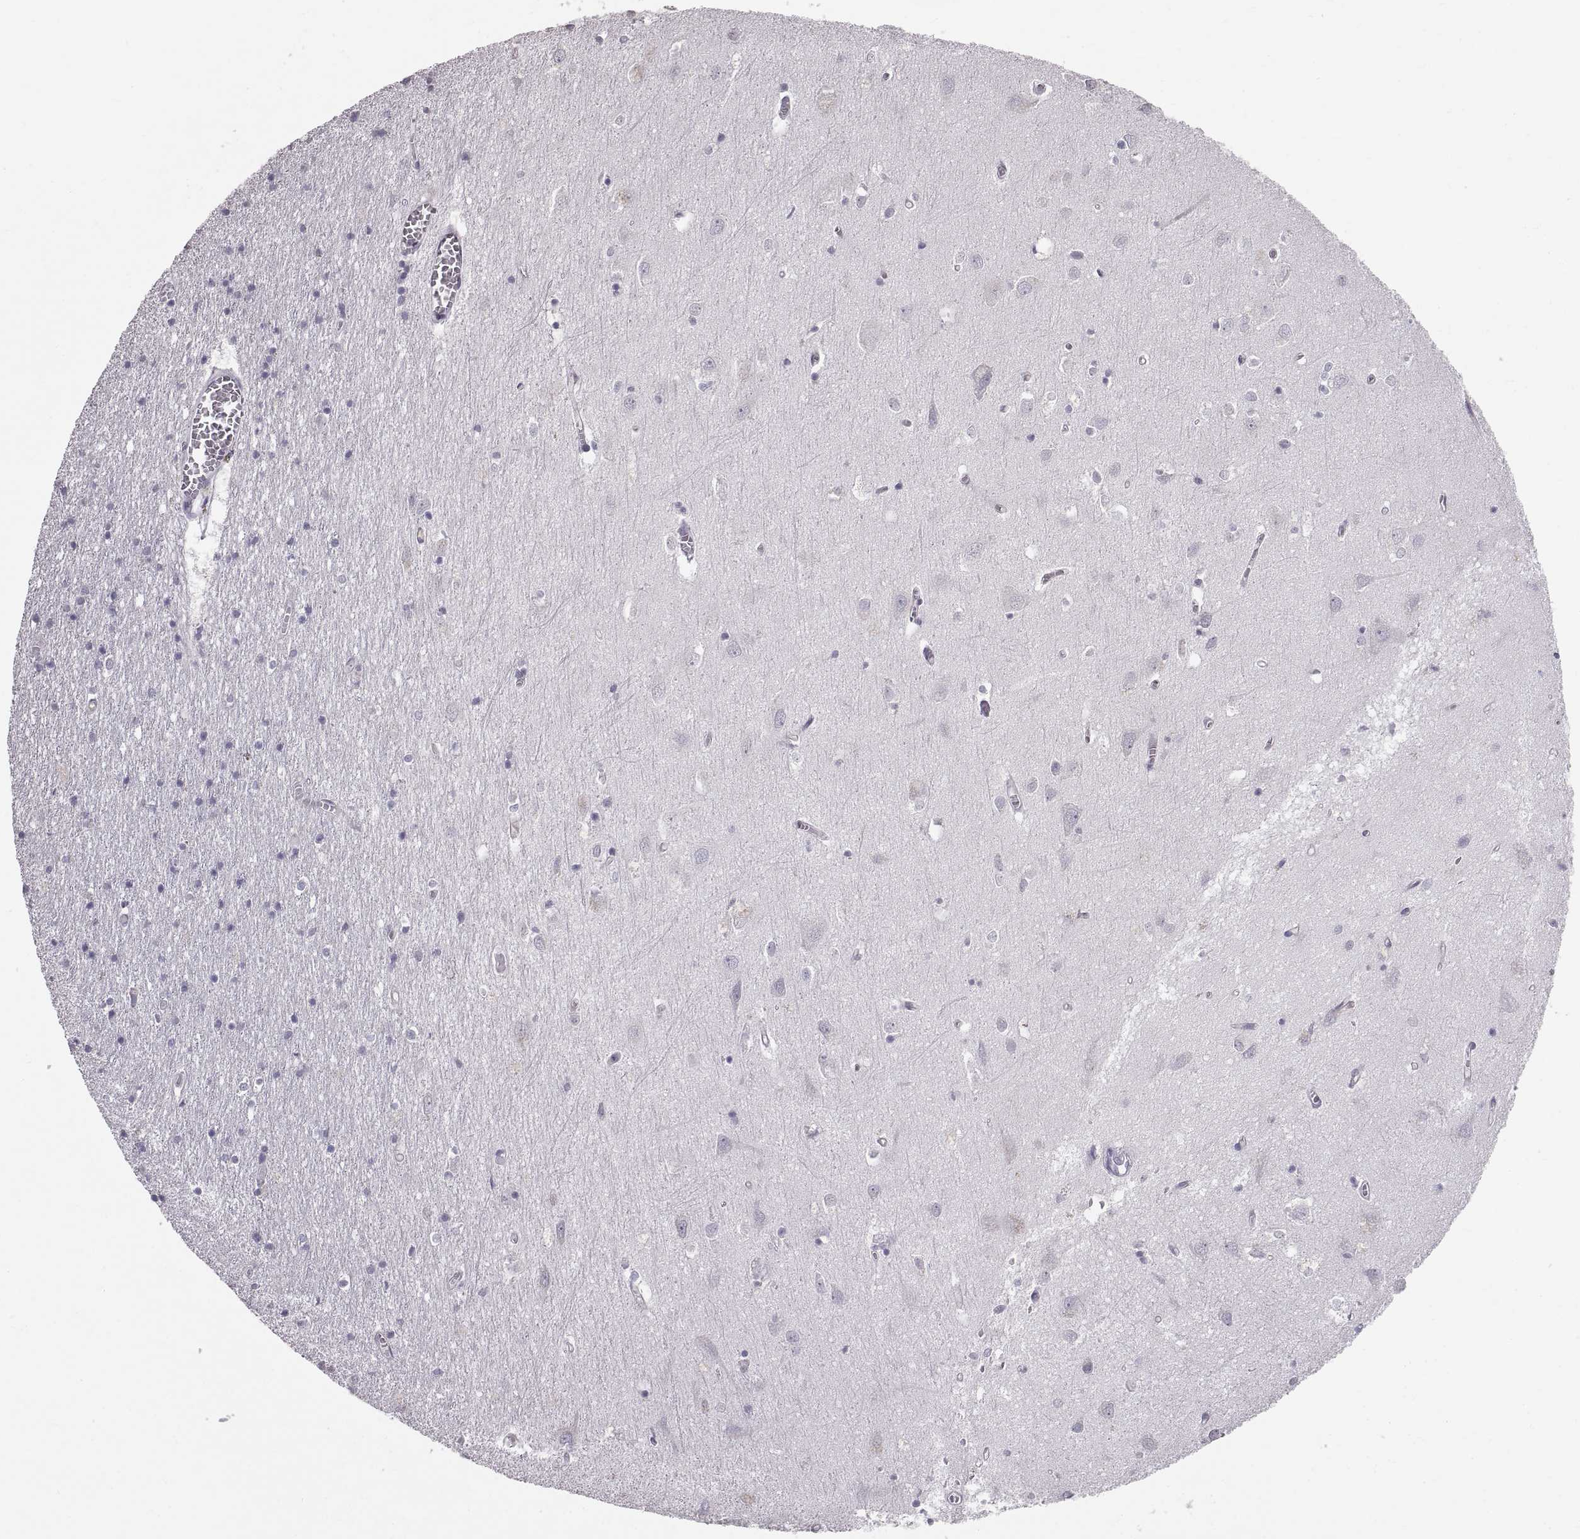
{"staining": {"intensity": "negative", "quantity": "none", "location": "none"}, "tissue": "cerebral cortex", "cell_type": "Endothelial cells", "image_type": "normal", "snomed": [{"axis": "morphology", "description": "Normal tissue, NOS"}, {"axis": "topography", "description": "Cerebral cortex"}], "caption": "Immunohistochemistry (IHC) photomicrograph of unremarkable cerebral cortex: human cerebral cortex stained with DAB (3,3'-diaminobenzidine) shows no significant protein positivity in endothelial cells. The staining was performed using DAB to visualize the protein expression in brown, while the nuclei were stained in blue with hematoxylin (Magnification: 20x).", "gene": "SPACDR", "patient": {"sex": "male", "age": 70}}